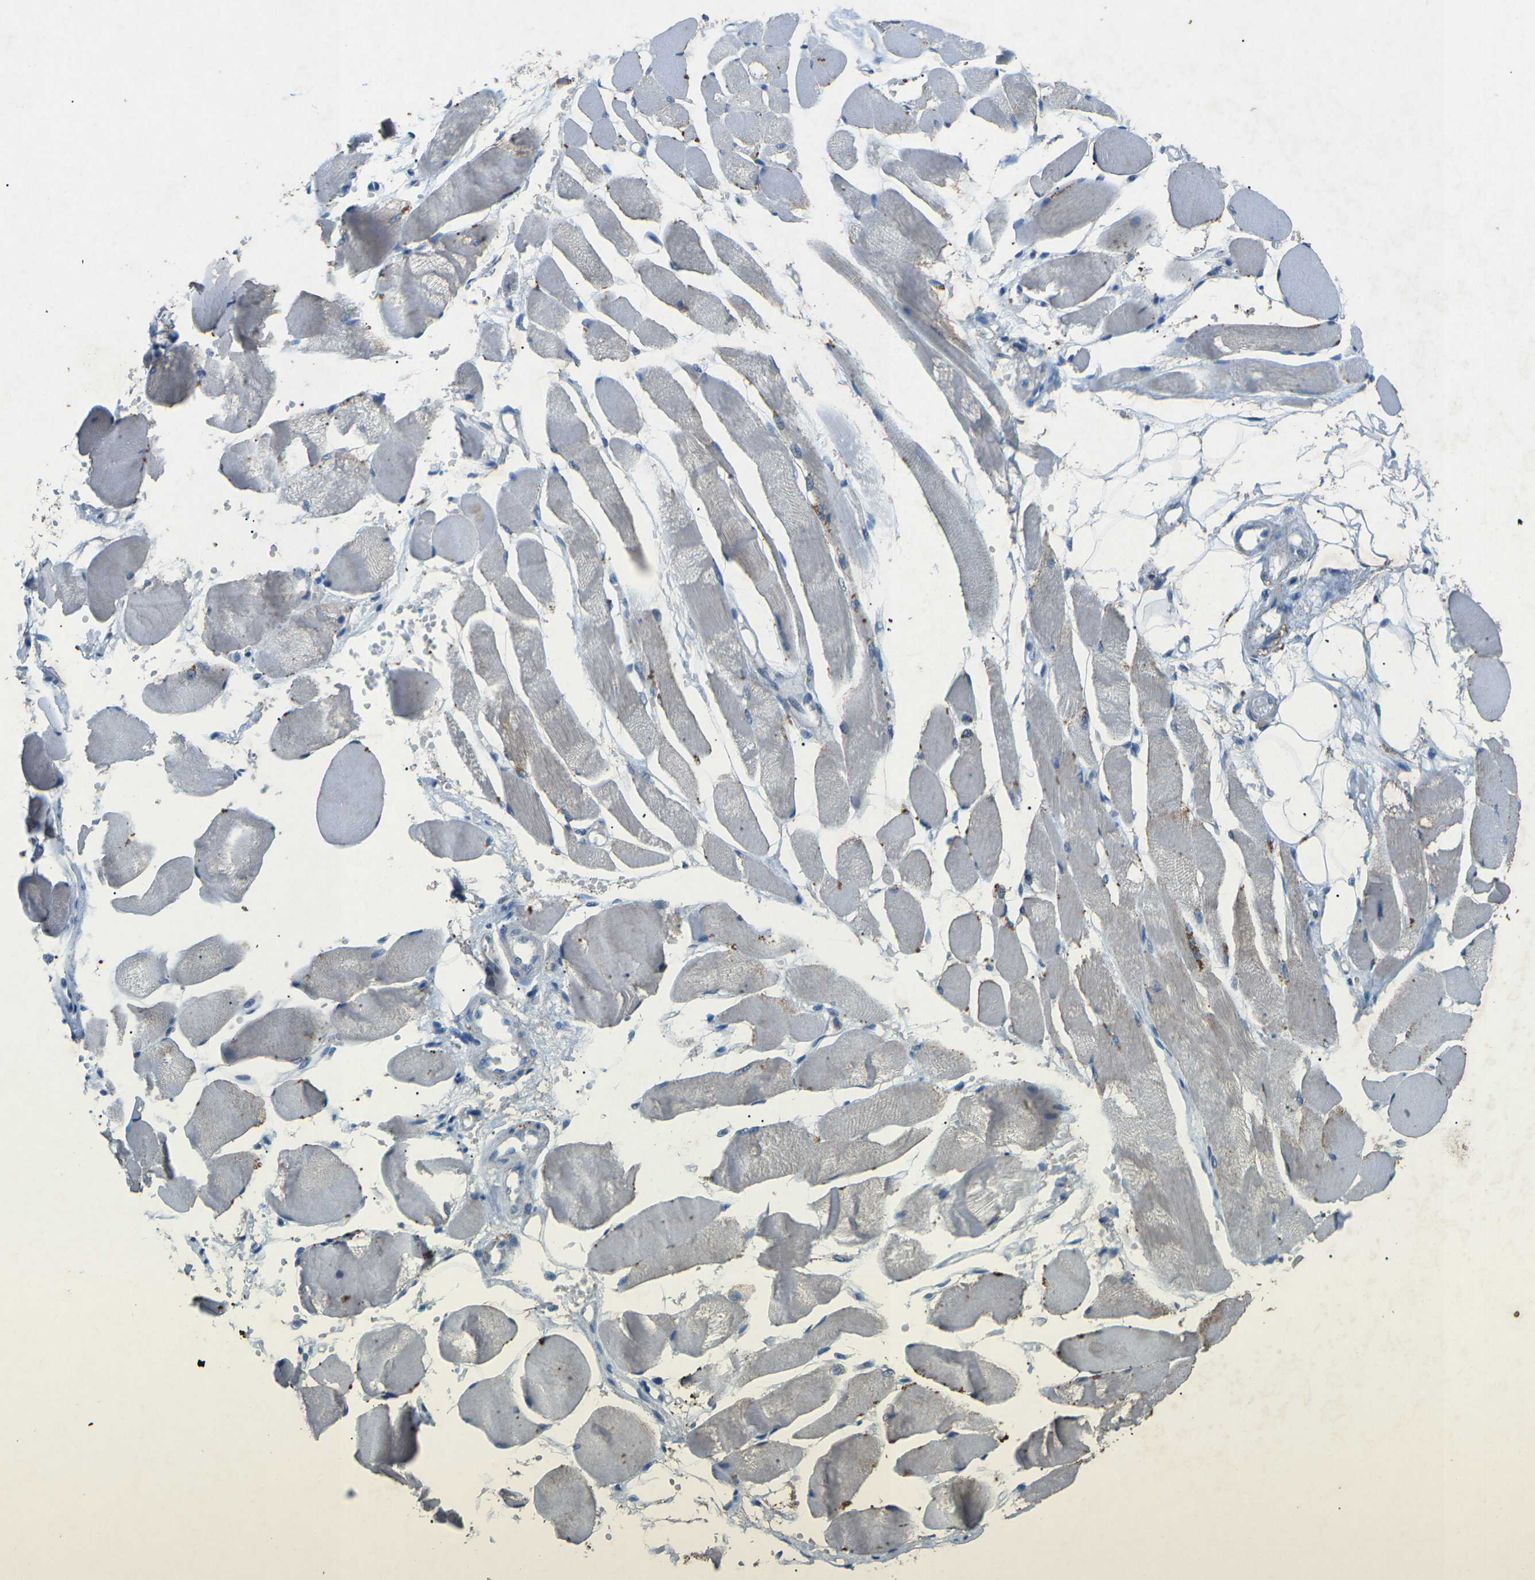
{"staining": {"intensity": "negative", "quantity": "none", "location": "none"}, "tissue": "skeletal muscle", "cell_type": "Myocytes", "image_type": "normal", "snomed": [{"axis": "morphology", "description": "Normal tissue, NOS"}, {"axis": "topography", "description": "Skeletal muscle"}, {"axis": "topography", "description": "Peripheral nerve tissue"}], "caption": "Human skeletal muscle stained for a protein using immunohistochemistry exhibits no staining in myocytes.", "gene": "A1BG", "patient": {"sex": "female", "age": 84}}